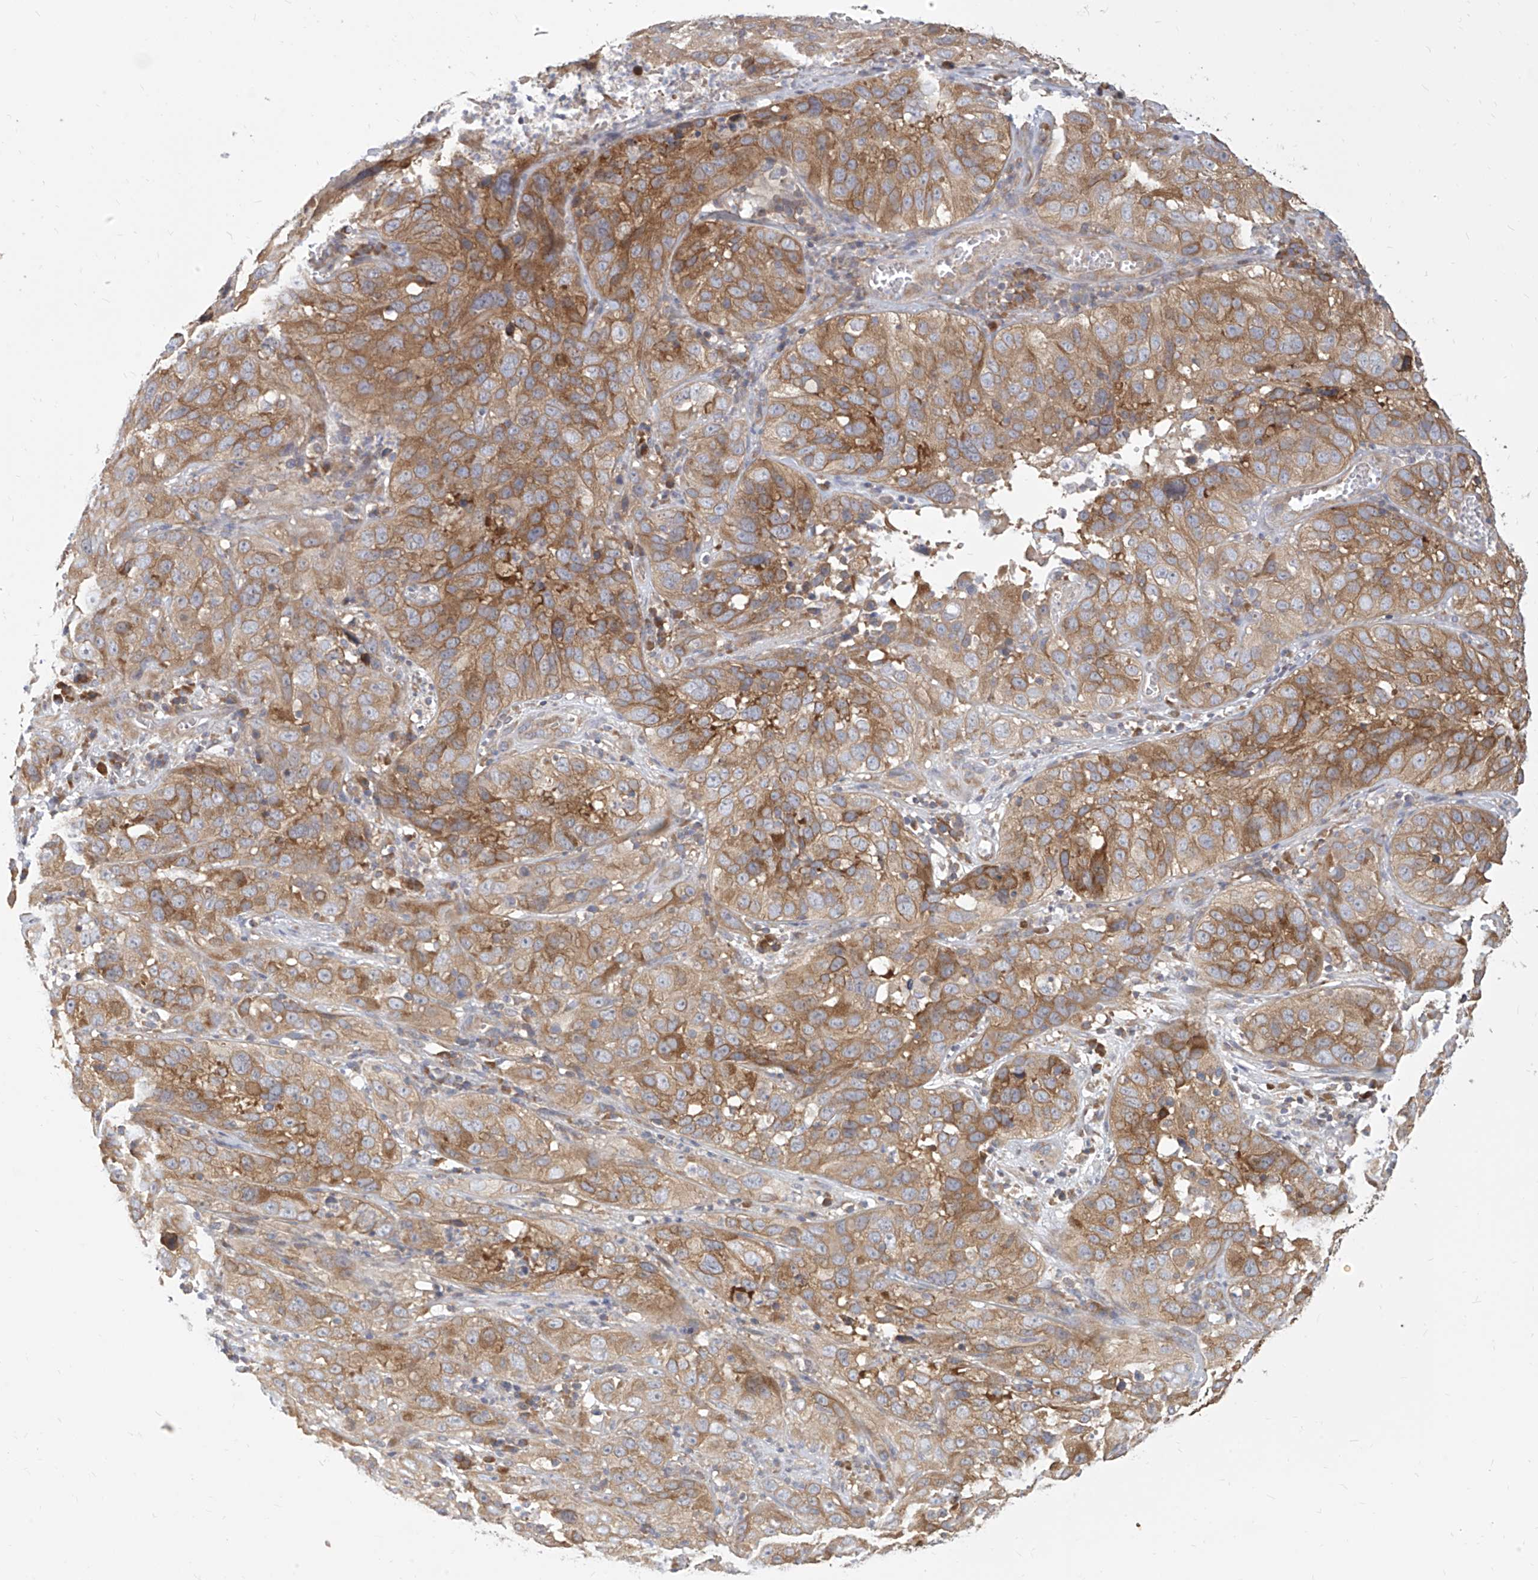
{"staining": {"intensity": "moderate", "quantity": ">75%", "location": "cytoplasmic/membranous"}, "tissue": "cervical cancer", "cell_type": "Tumor cells", "image_type": "cancer", "snomed": [{"axis": "morphology", "description": "Squamous cell carcinoma, NOS"}, {"axis": "topography", "description": "Cervix"}], "caption": "Immunohistochemical staining of cervical squamous cell carcinoma exhibits medium levels of moderate cytoplasmic/membranous protein staining in about >75% of tumor cells.", "gene": "FAM83B", "patient": {"sex": "female", "age": 32}}